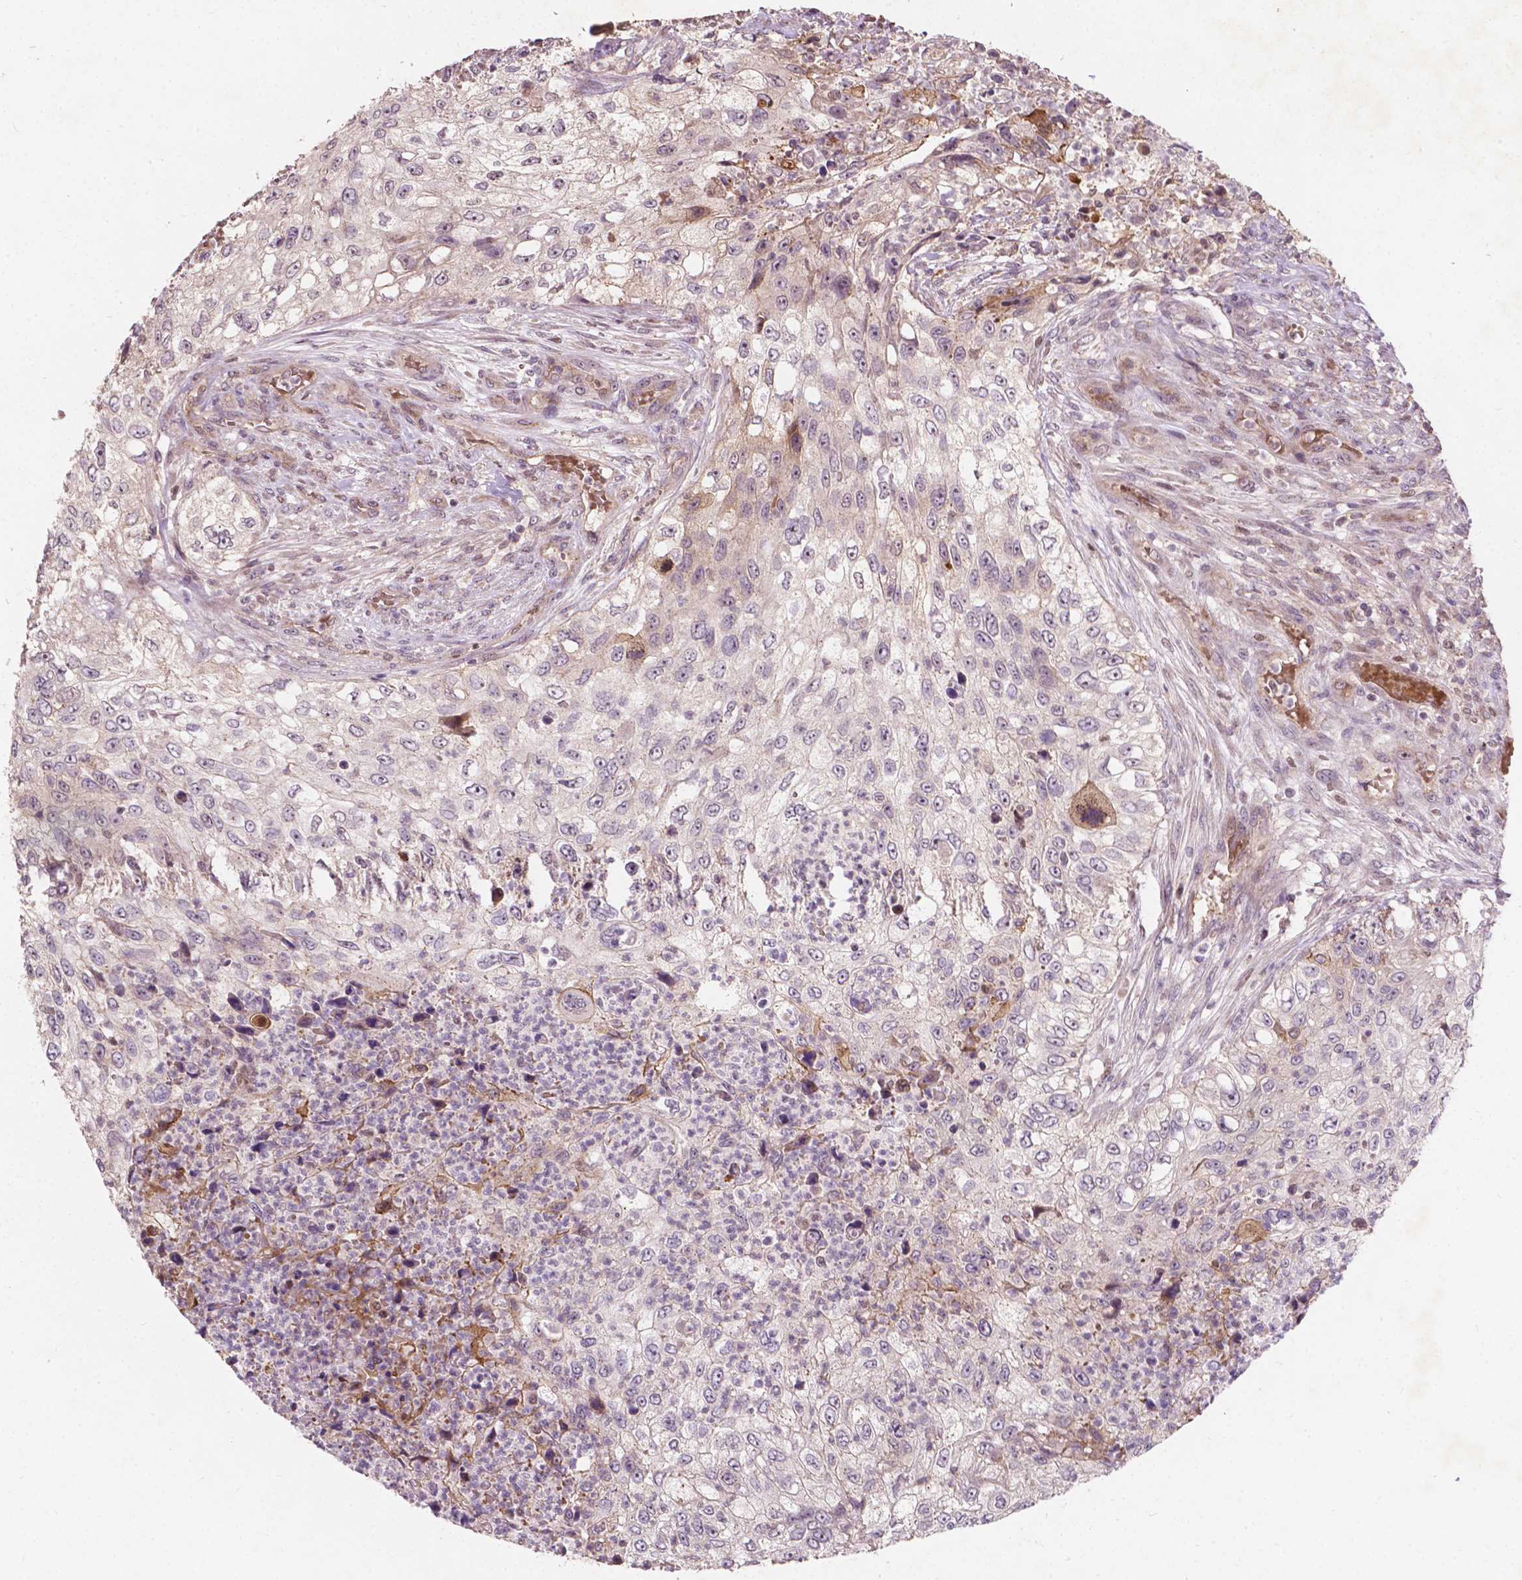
{"staining": {"intensity": "weak", "quantity": "<25%", "location": "cytoplasmic/membranous"}, "tissue": "urothelial cancer", "cell_type": "Tumor cells", "image_type": "cancer", "snomed": [{"axis": "morphology", "description": "Urothelial carcinoma, High grade"}, {"axis": "topography", "description": "Urinary bladder"}], "caption": "This is a image of immunohistochemistry (IHC) staining of urothelial cancer, which shows no positivity in tumor cells. (DAB (3,3'-diaminobenzidine) IHC with hematoxylin counter stain).", "gene": "DUSP16", "patient": {"sex": "female", "age": 60}}